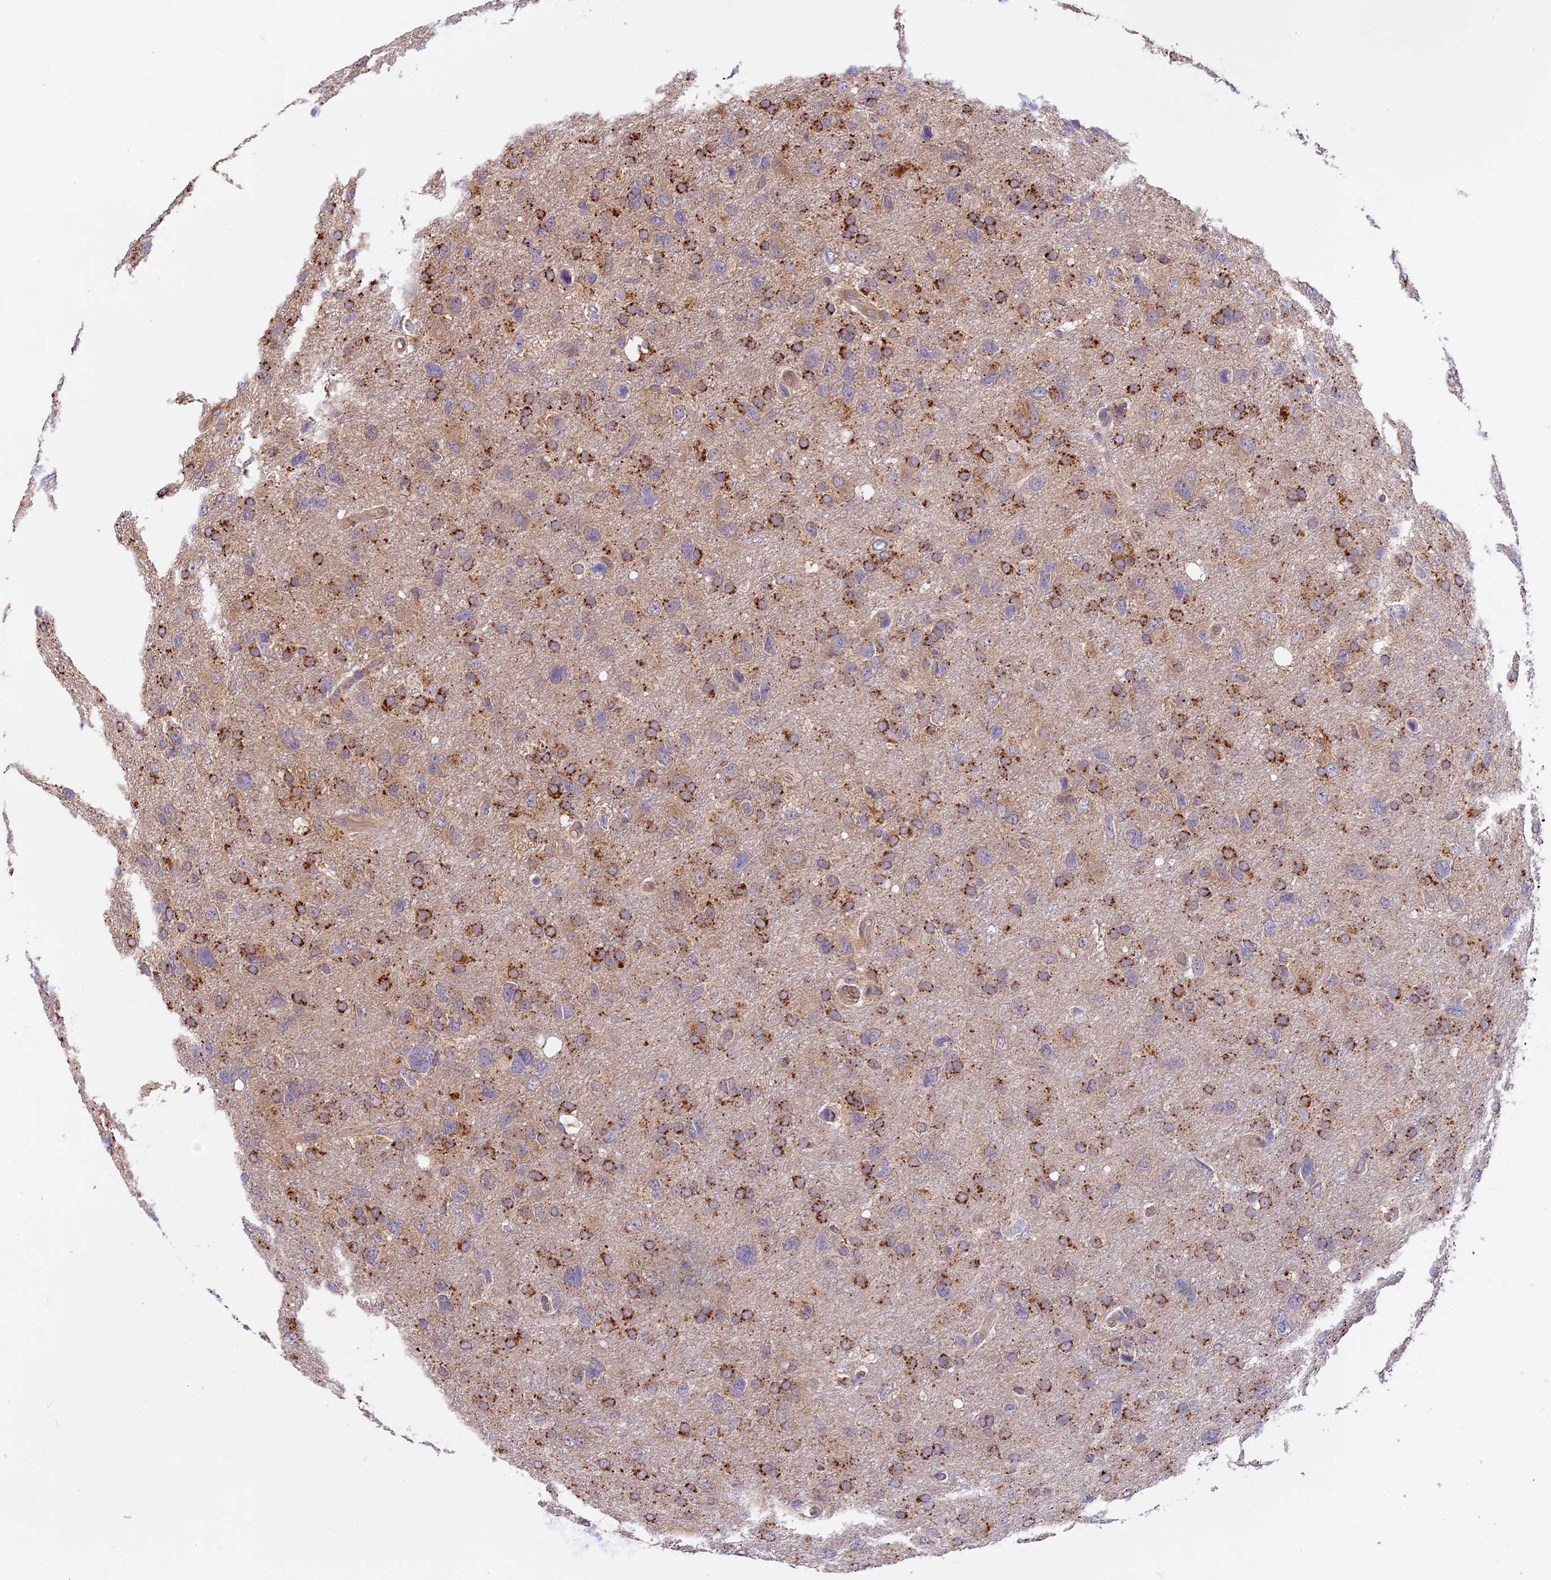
{"staining": {"intensity": "strong", "quantity": "25%-75%", "location": "cytoplasmic/membranous"}, "tissue": "glioma", "cell_type": "Tumor cells", "image_type": "cancer", "snomed": [{"axis": "morphology", "description": "Glioma, malignant, High grade"}, {"axis": "topography", "description": "Brain"}], "caption": "Malignant glioma (high-grade) stained for a protein (brown) displays strong cytoplasmic/membranous positive expression in approximately 25%-75% of tumor cells.", "gene": "COPE", "patient": {"sex": "male", "age": 61}}